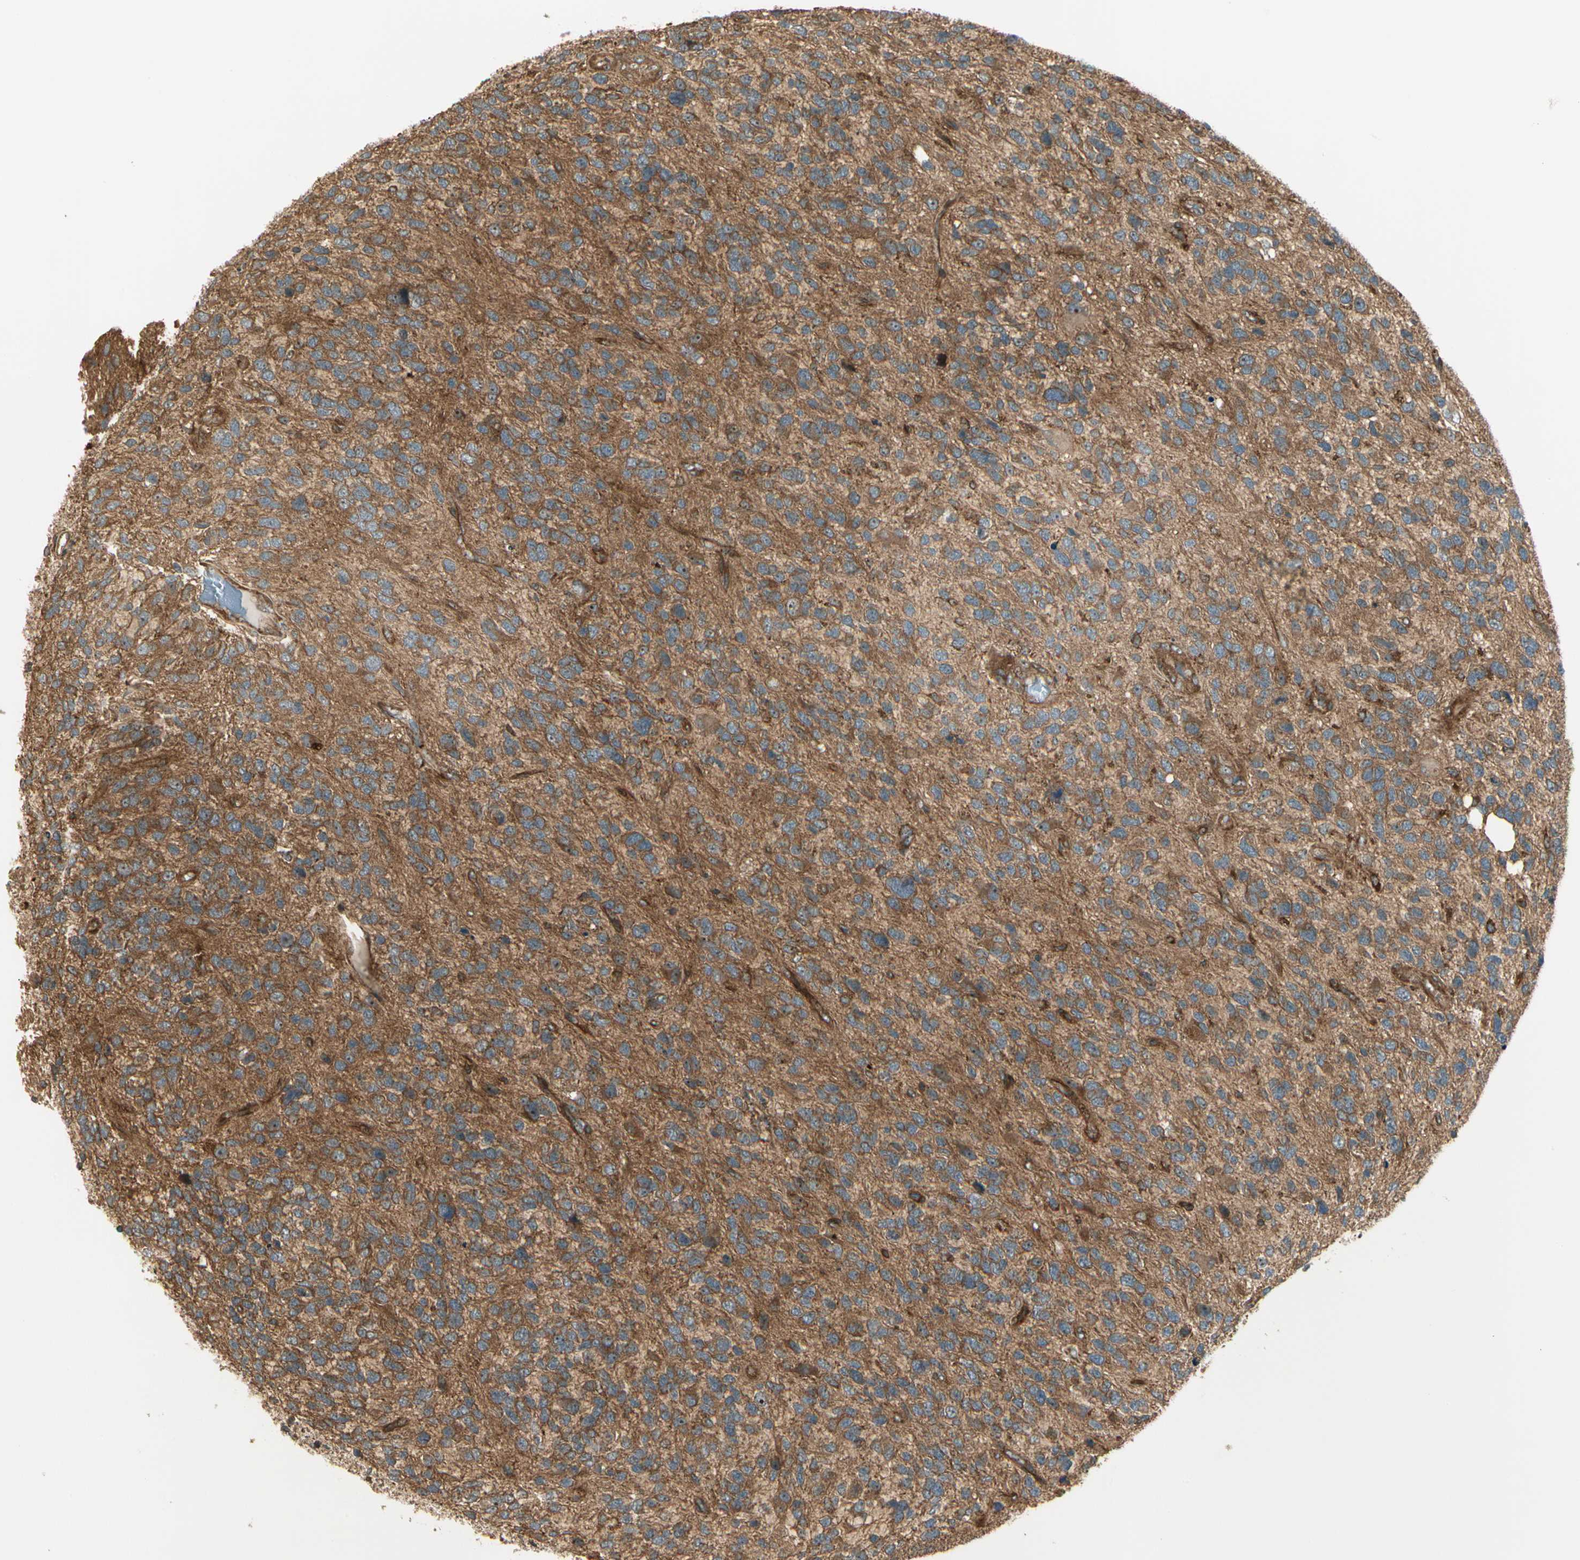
{"staining": {"intensity": "moderate", "quantity": ">75%", "location": "cytoplasmic/membranous"}, "tissue": "glioma", "cell_type": "Tumor cells", "image_type": "cancer", "snomed": [{"axis": "morphology", "description": "Glioma, malignant, High grade"}, {"axis": "topography", "description": "Brain"}], "caption": "DAB (3,3'-diaminobenzidine) immunohistochemical staining of human malignant glioma (high-grade) demonstrates moderate cytoplasmic/membranous protein positivity in about >75% of tumor cells.", "gene": "FKBP15", "patient": {"sex": "female", "age": 58}}